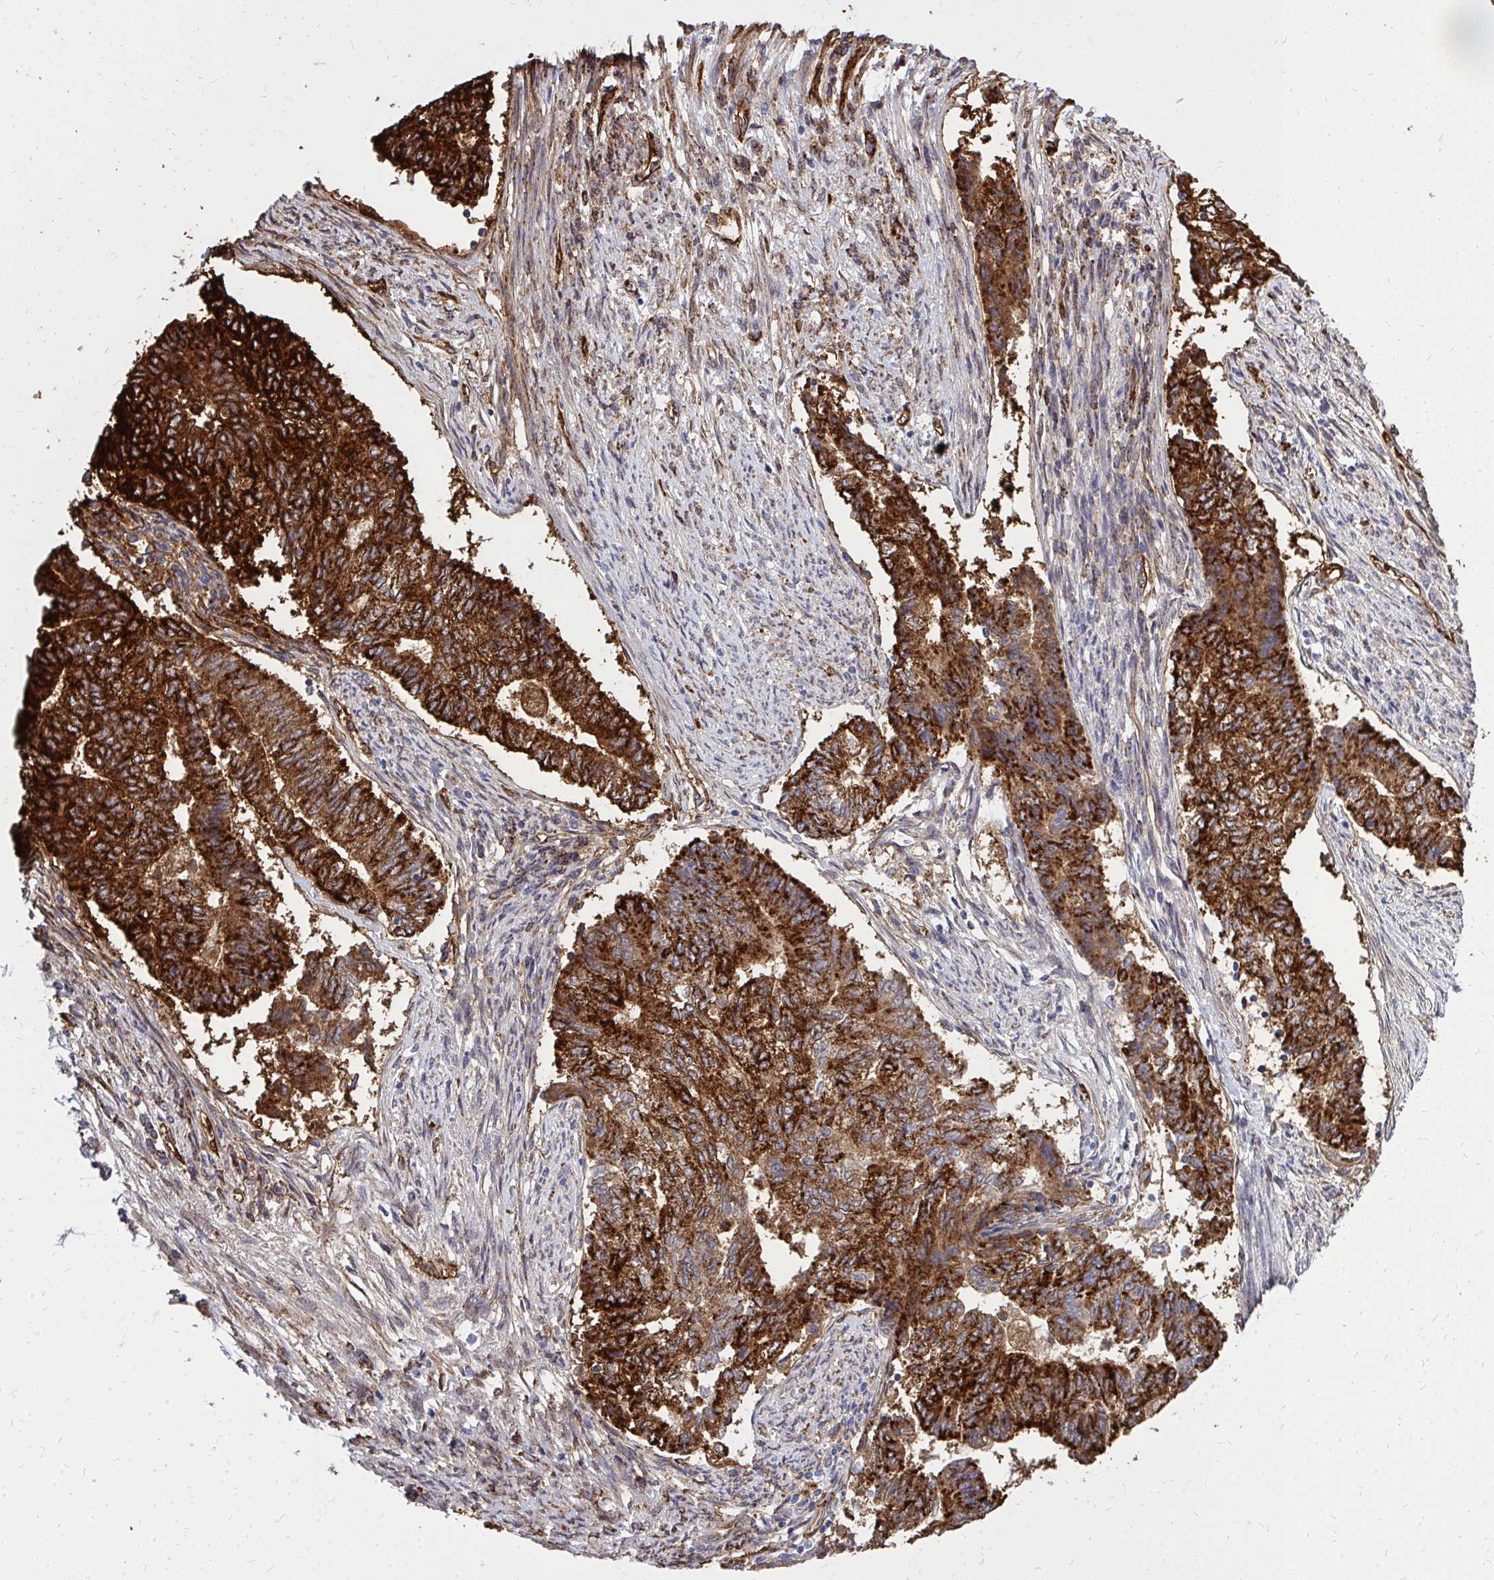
{"staining": {"intensity": "strong", "quantity": ">75%", "location": "cytoplasmic/membranous"}, "tissue": "endometrial cancer", "cell_type": "Tumor cells", "image_type": "cancer", "snomed": [{"axis": "morphology", "description": "Adenocarcinoma, NOS"}, {"axis": "topography", "description": "Endometrium"}], "caption": "The histopathology image reveals a brown stain indicating the presence of a protein in the cytoplasmic/membranous of tumor cells in endometrial cancer.", "gene": "MARCKSL1", "patient": {"sex": "female", "age": 65}}